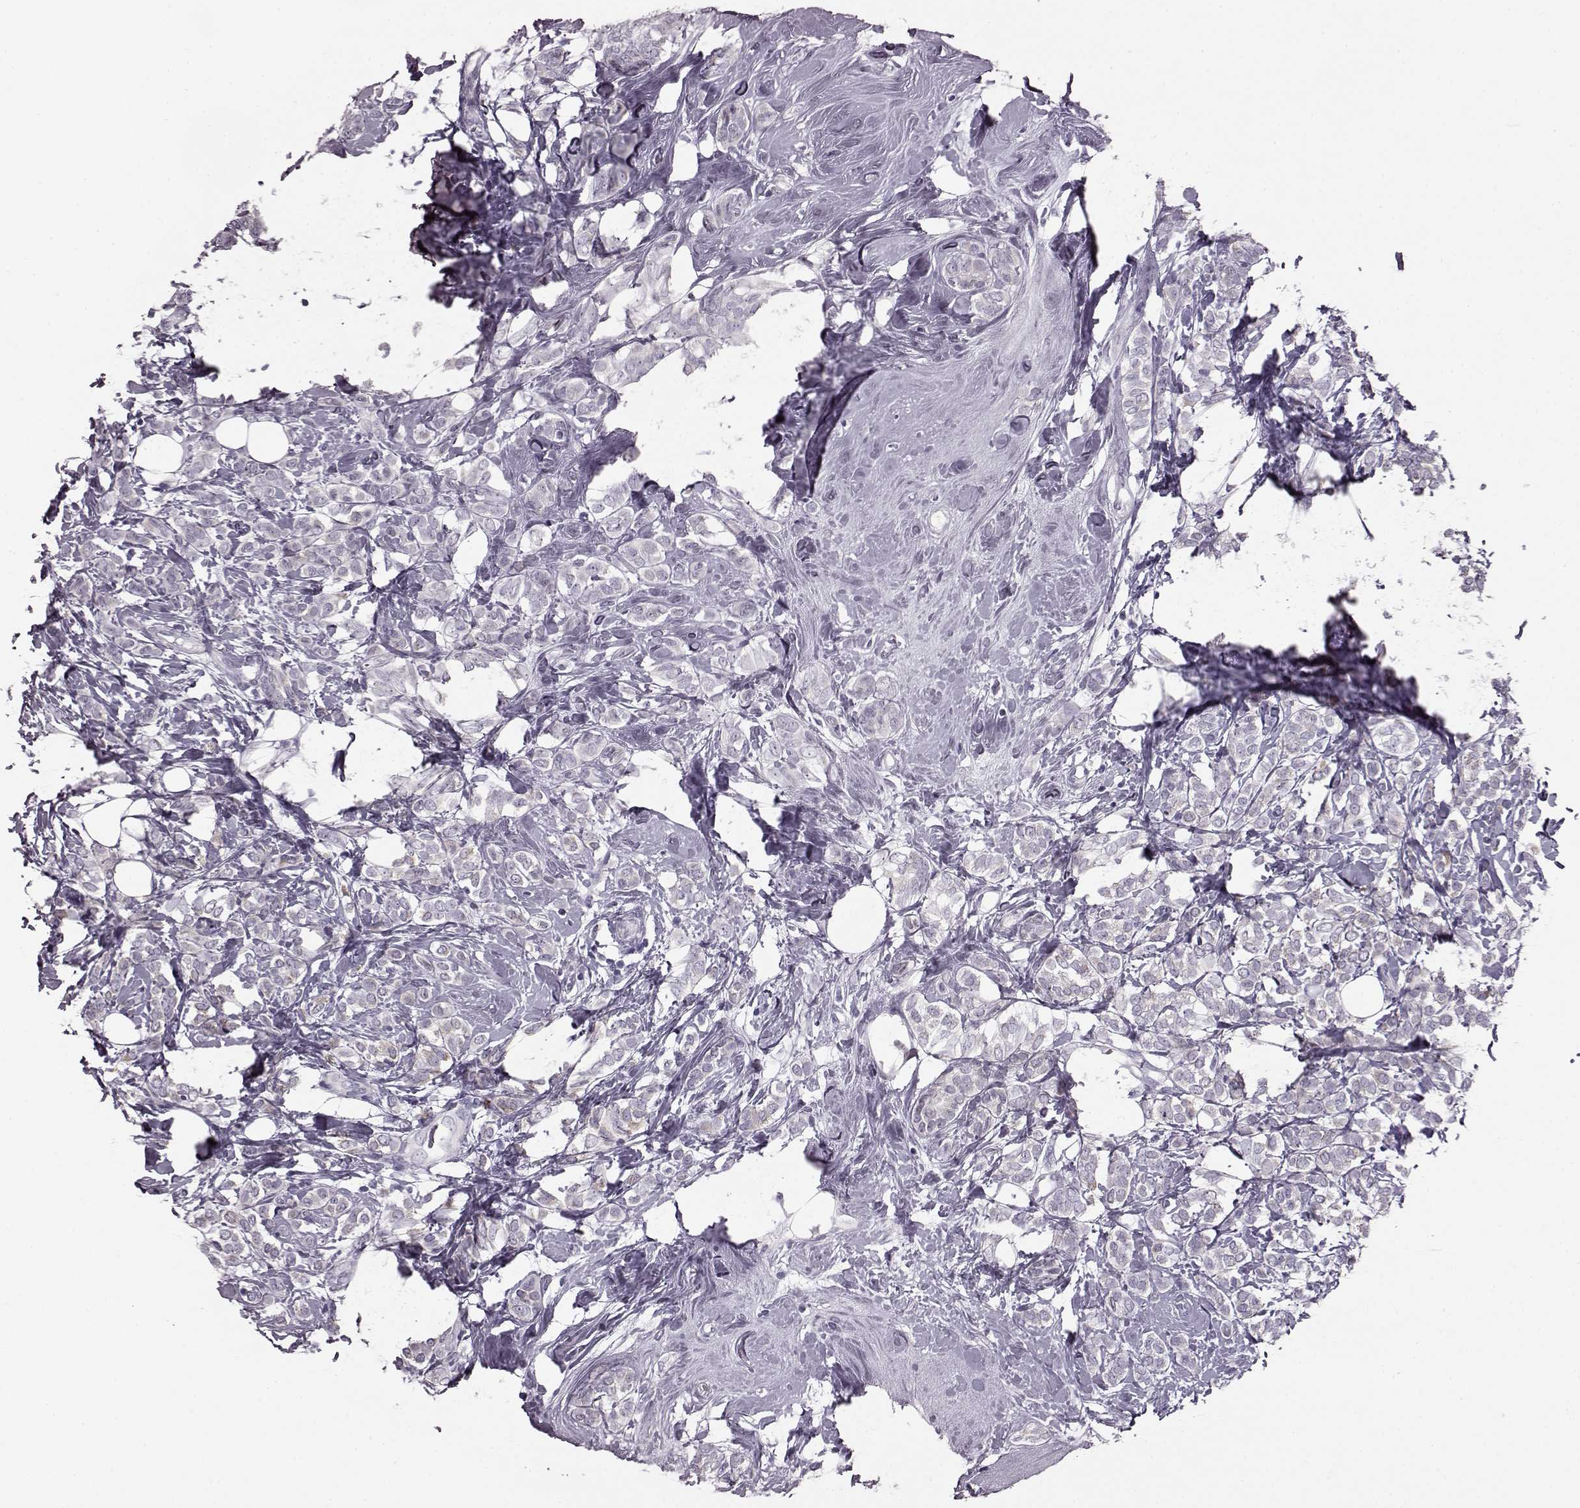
{"staining": {"intensity": "negative", "quantity": "none", "location": "none"}, "tissue": "breast cancer", "cell_type": "Tumor cells", "image_type": "cancer", "snomed": [{"axis": "morphology", "description": "Lobular carcinoma"}, {"axis": "topography", "description": "Breast"}], "caption": "IHC micrograph of neoplastic tissue: human breast cancer stained with DAB exhibits no significant protein expression in tumor cells. (Stains: DAB IHC with hematoxylin counter stain, Microscopy: brightfield microscopy at high magnification).", "gene": "JSRP1", "patient": {"sex": "female", "age": 49}}